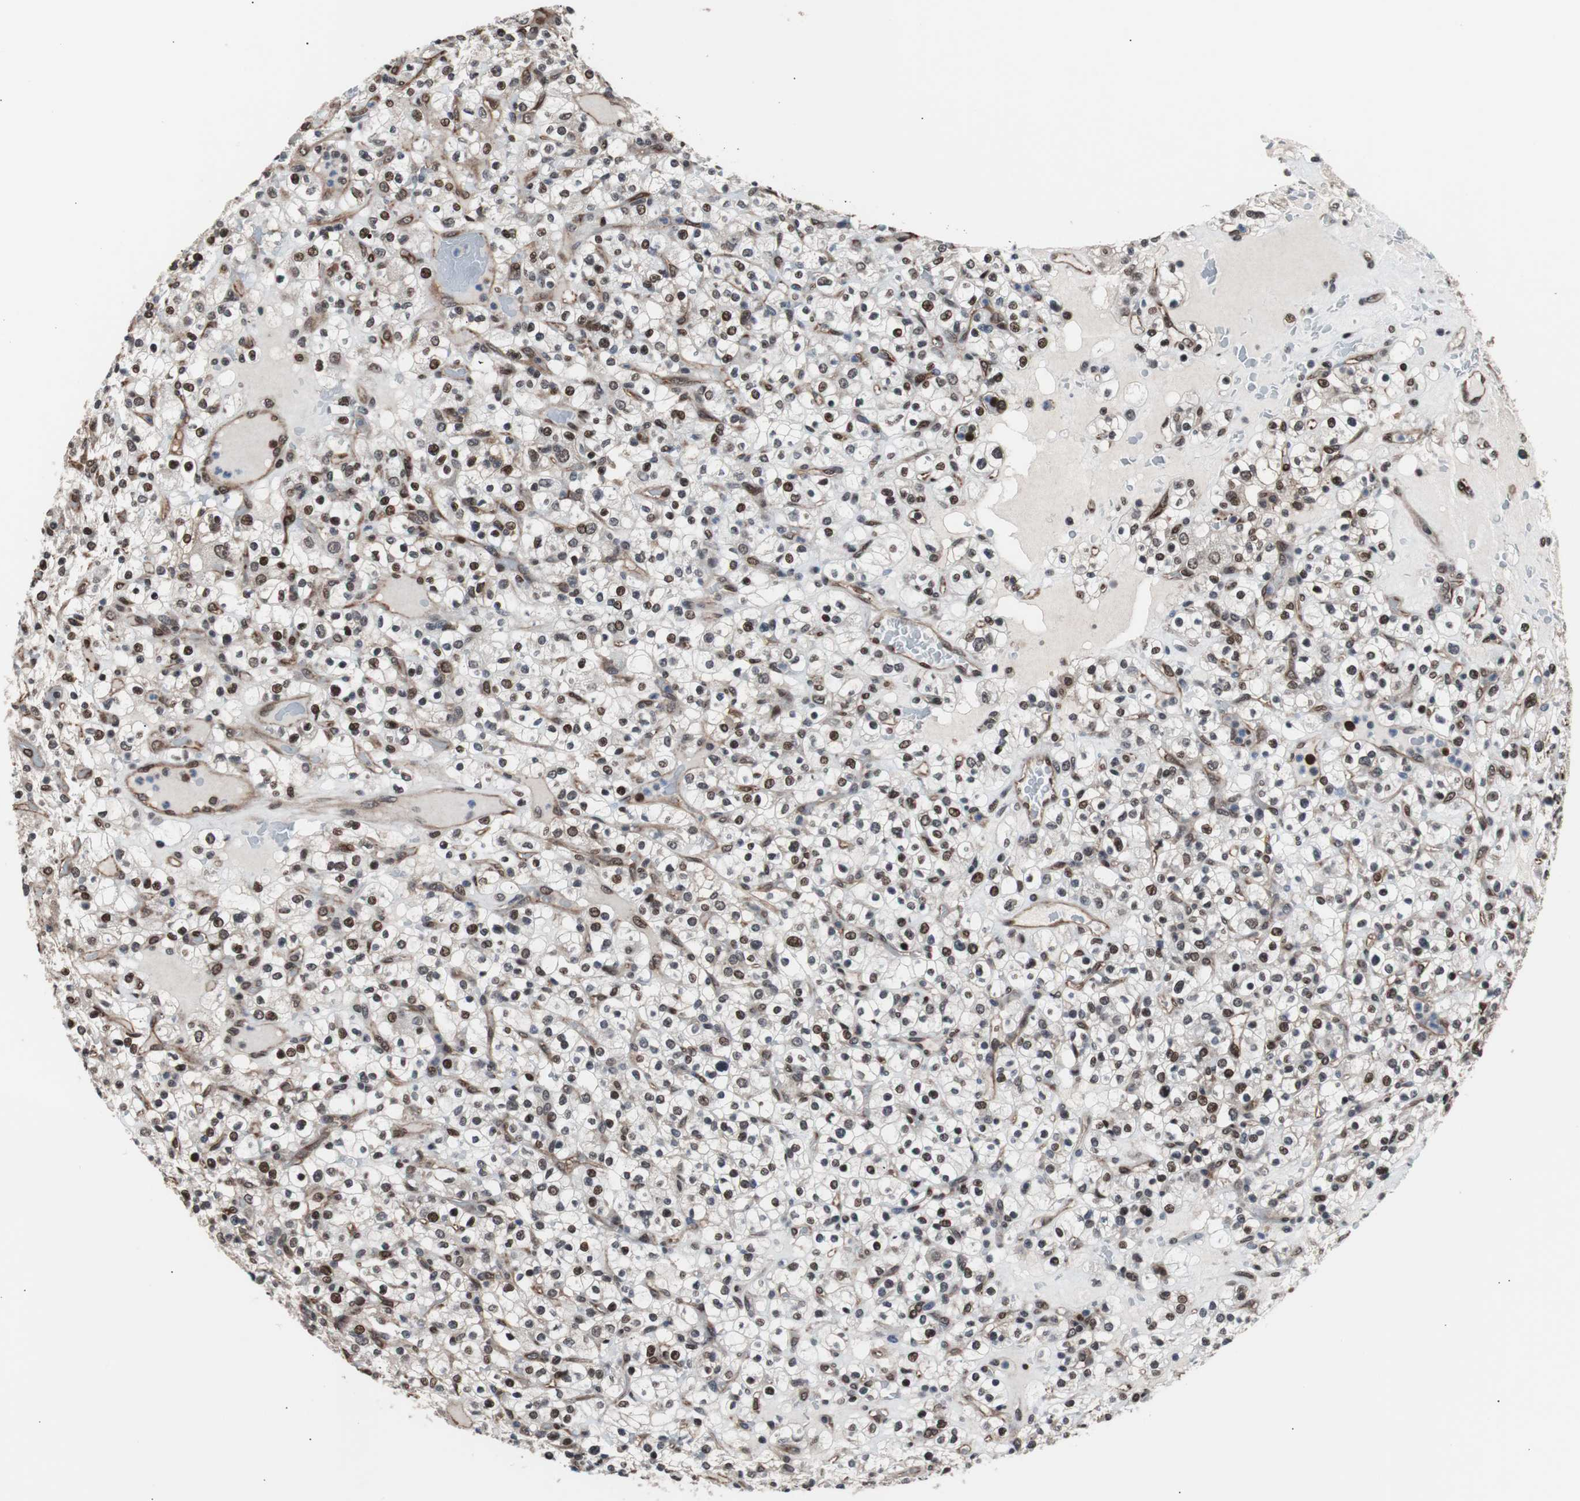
{"staining": {"intensity": "strong", "quantity": ">75%", "location": "nuclear"}, "tissue": "renal cancer", "cell_type": "Tumor cells", "image_type": "cancer", "snomed": [{"axis": "morphology", "description": "Normal tissue, NOS"}, {"axis": "morphology", "description": "Adenocarcinoma, NOS"}, {"axis": "topography", "description": "Kidney"}], "caption": "A micrograph of adenocarcinoma (renal) stained for a protein reveals strong nuclear brown staining in tumor cells. (DAB = brown stain, brightfield microscopy at high magnification).", "gene": "POGZ", "patient": {"sex": "female", "age": 72}}